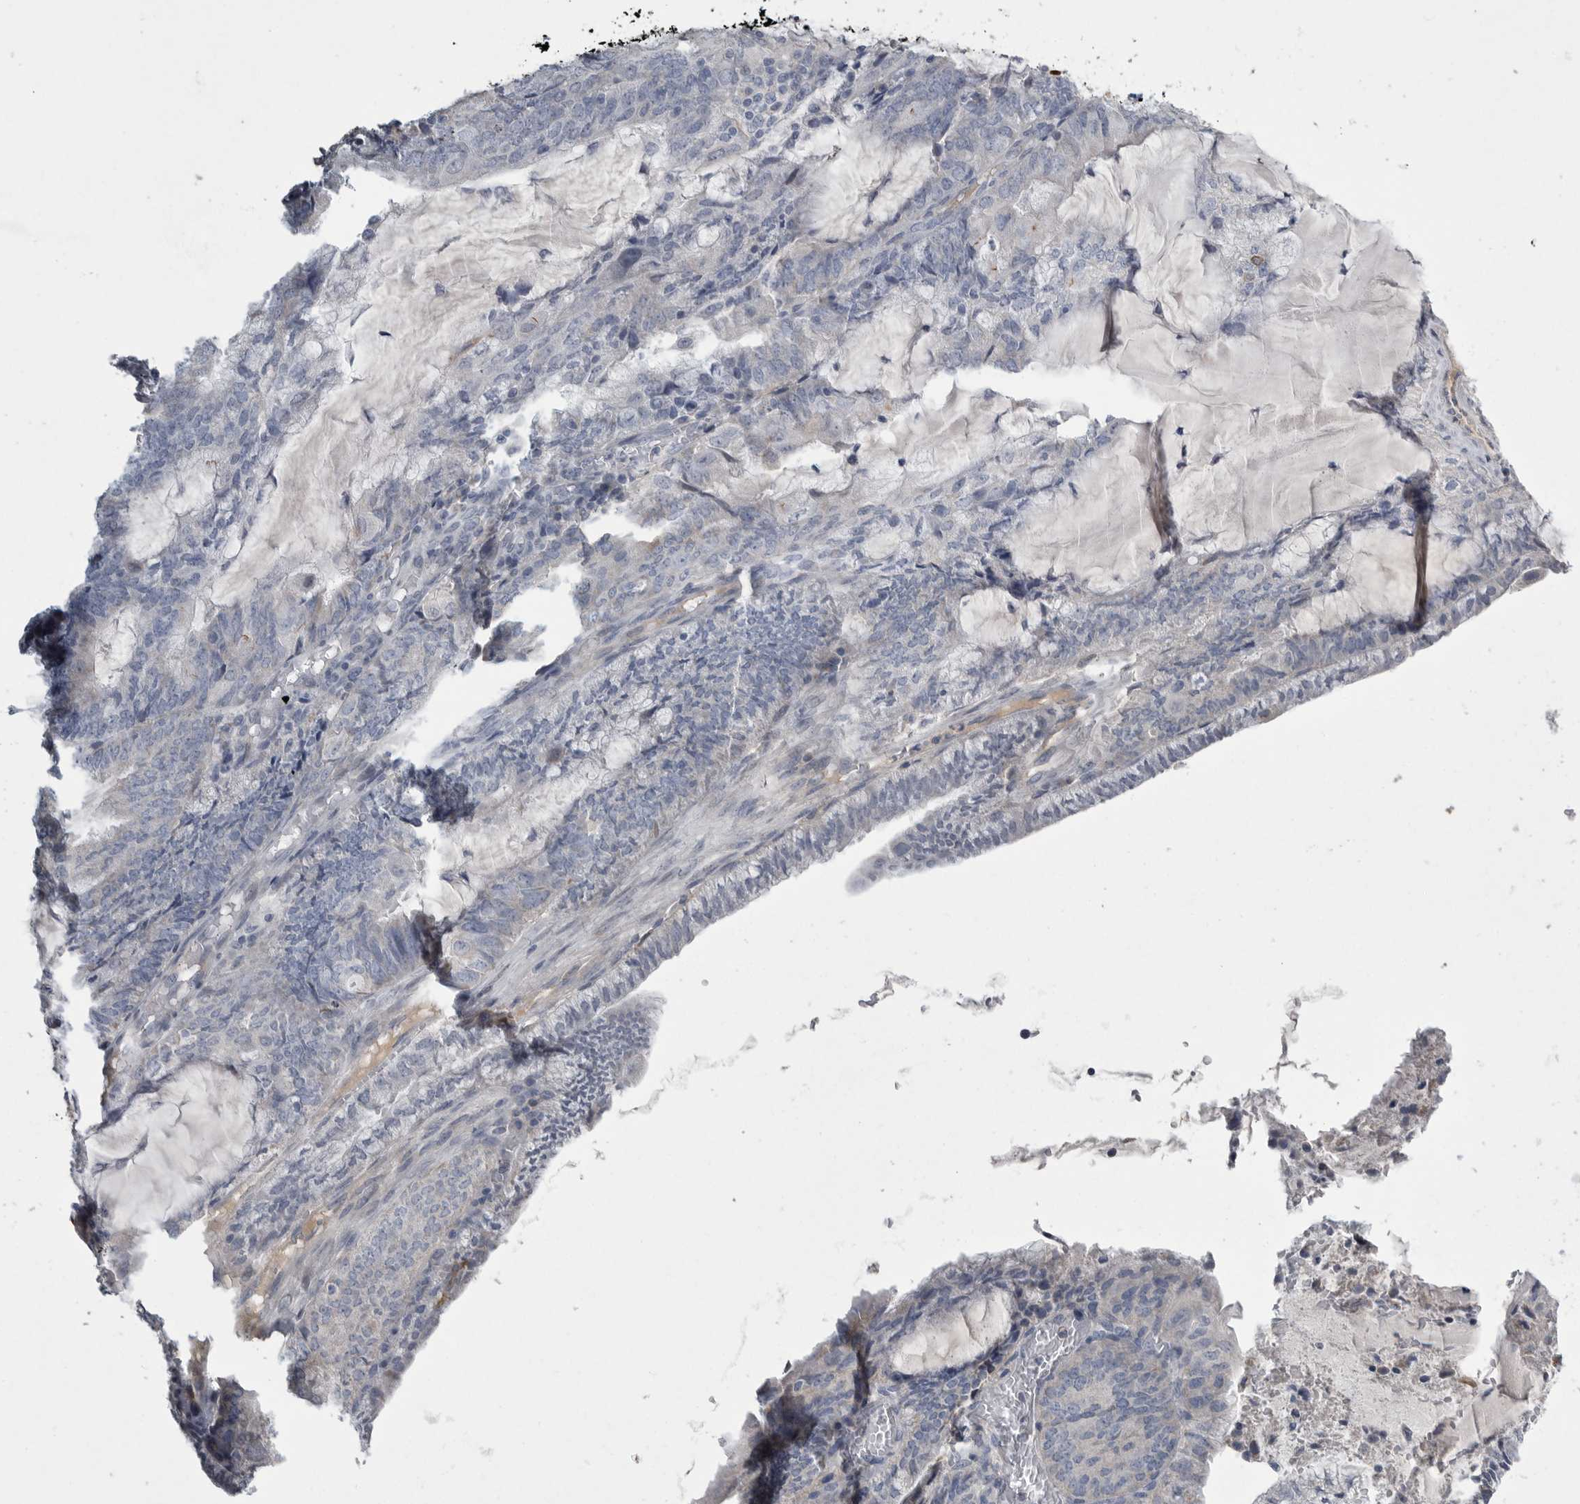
{"staining": {"intensity": "negative", "quantity": "none", "location": "none"}, "tissue": "endometrial cancer", "cell_type": "Tumor cells", "image_type": "cancer", "snomed": [{"axis": "morphology", "description": "Adenocarcinoma, NOS"}, {"axis": "topography", "description": "Endometrium"}], "caption": "Endometrial adenocarcinoma was stained to show a protein in brown. There is no significant staining in tumor cells.", "gene": "CRP", "patient": {"sex": "female", "age": 81}}